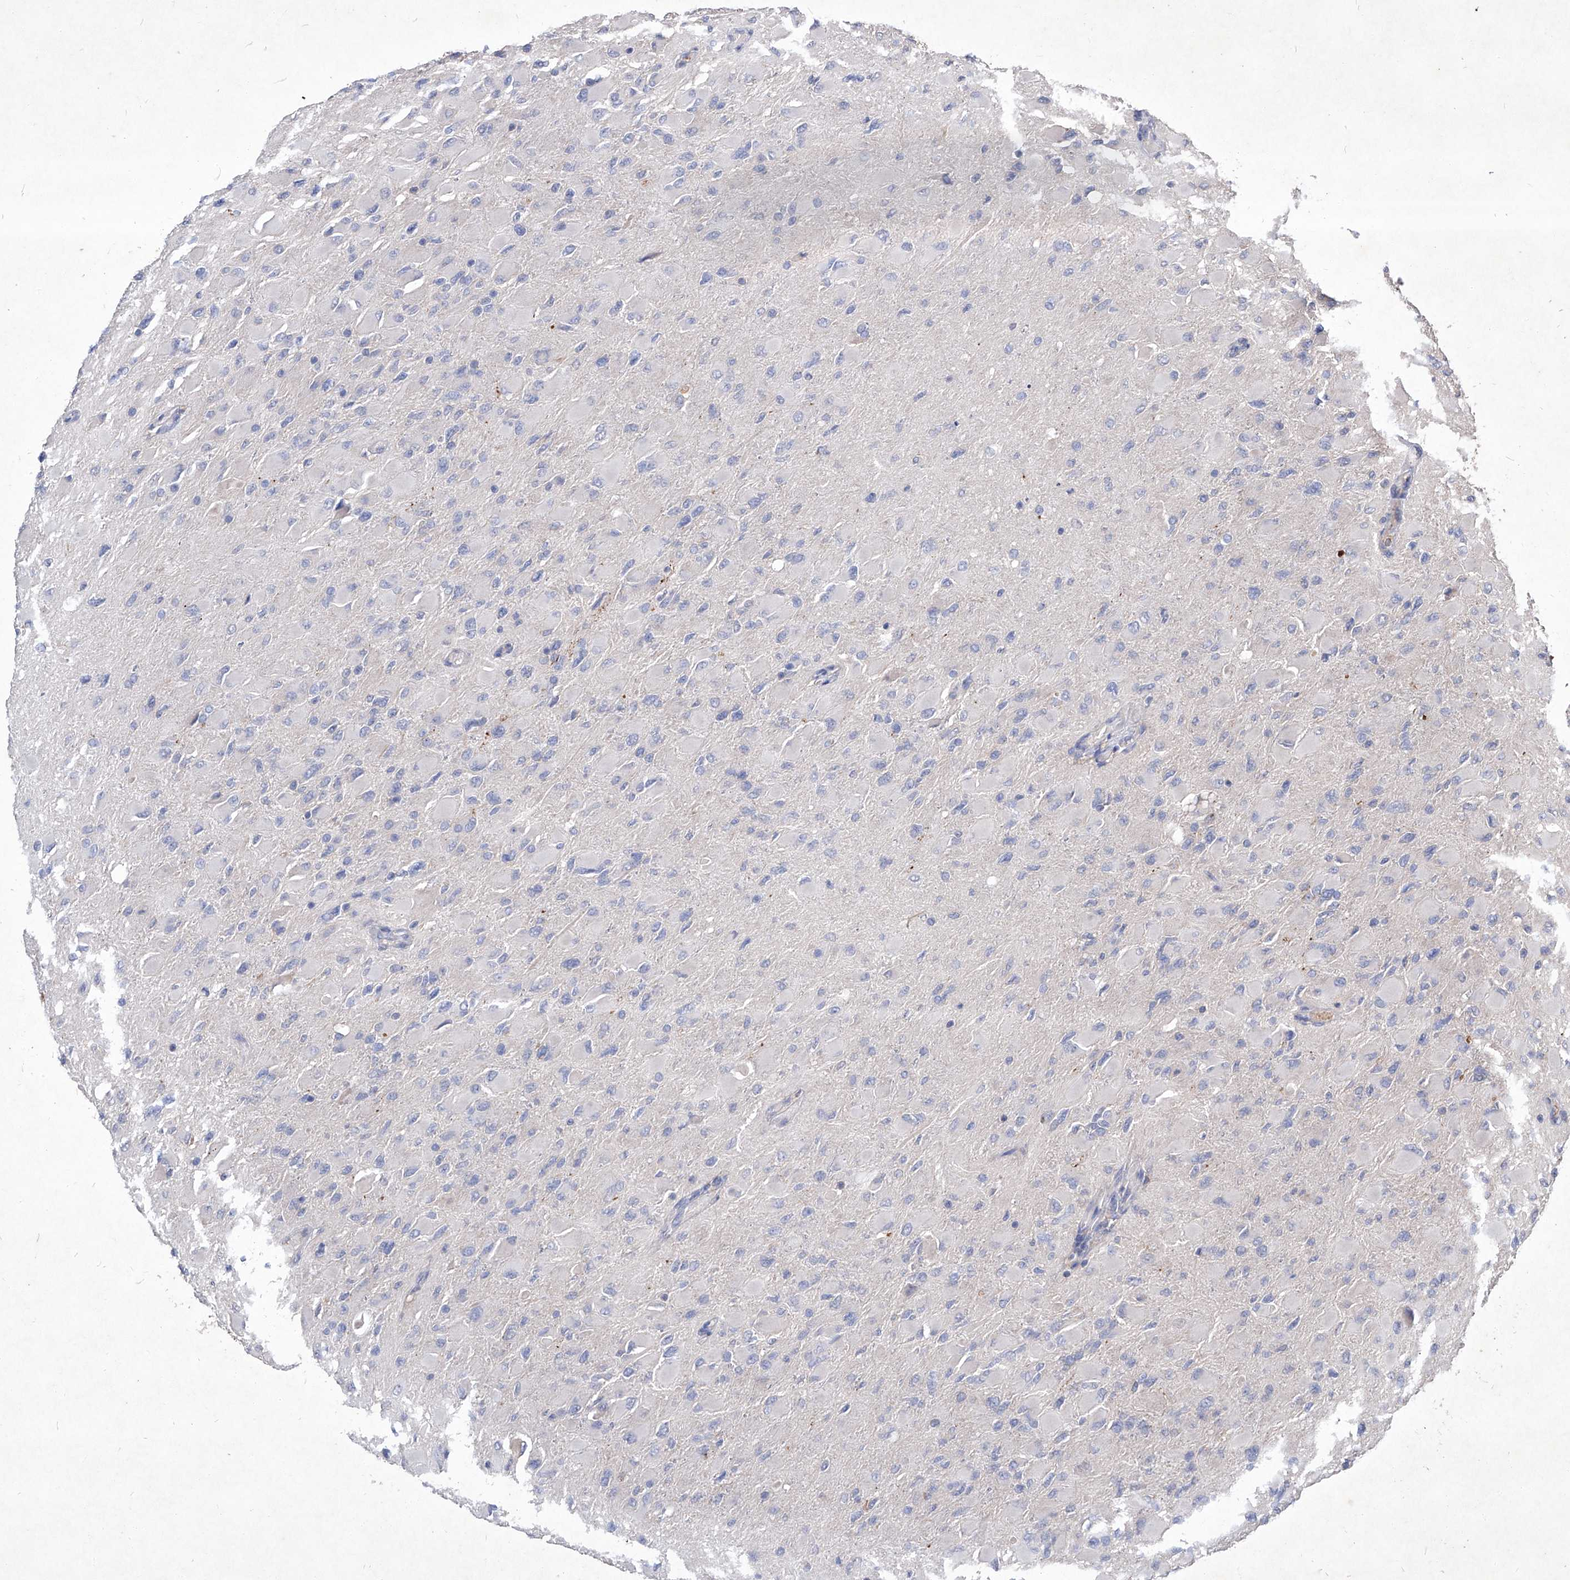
{"staining": {"intensity": "negative", "quantity": "none", "location": "none"}, "tissue": "glioma", "cell_type": "Tumor cells", "image_type": "cancer", "snomed": [{"axis": "morphology", "description": "Glioma, malignant, High grade"}, {"axis": "topography", "description": "Cerebral cortex"}], "caption": "Glioma stained for a protein using immunohistochemistry displays no positivity tumor cells.", "gene": "SYNGR1", "patient": {"sex": "female", "age": 36}}